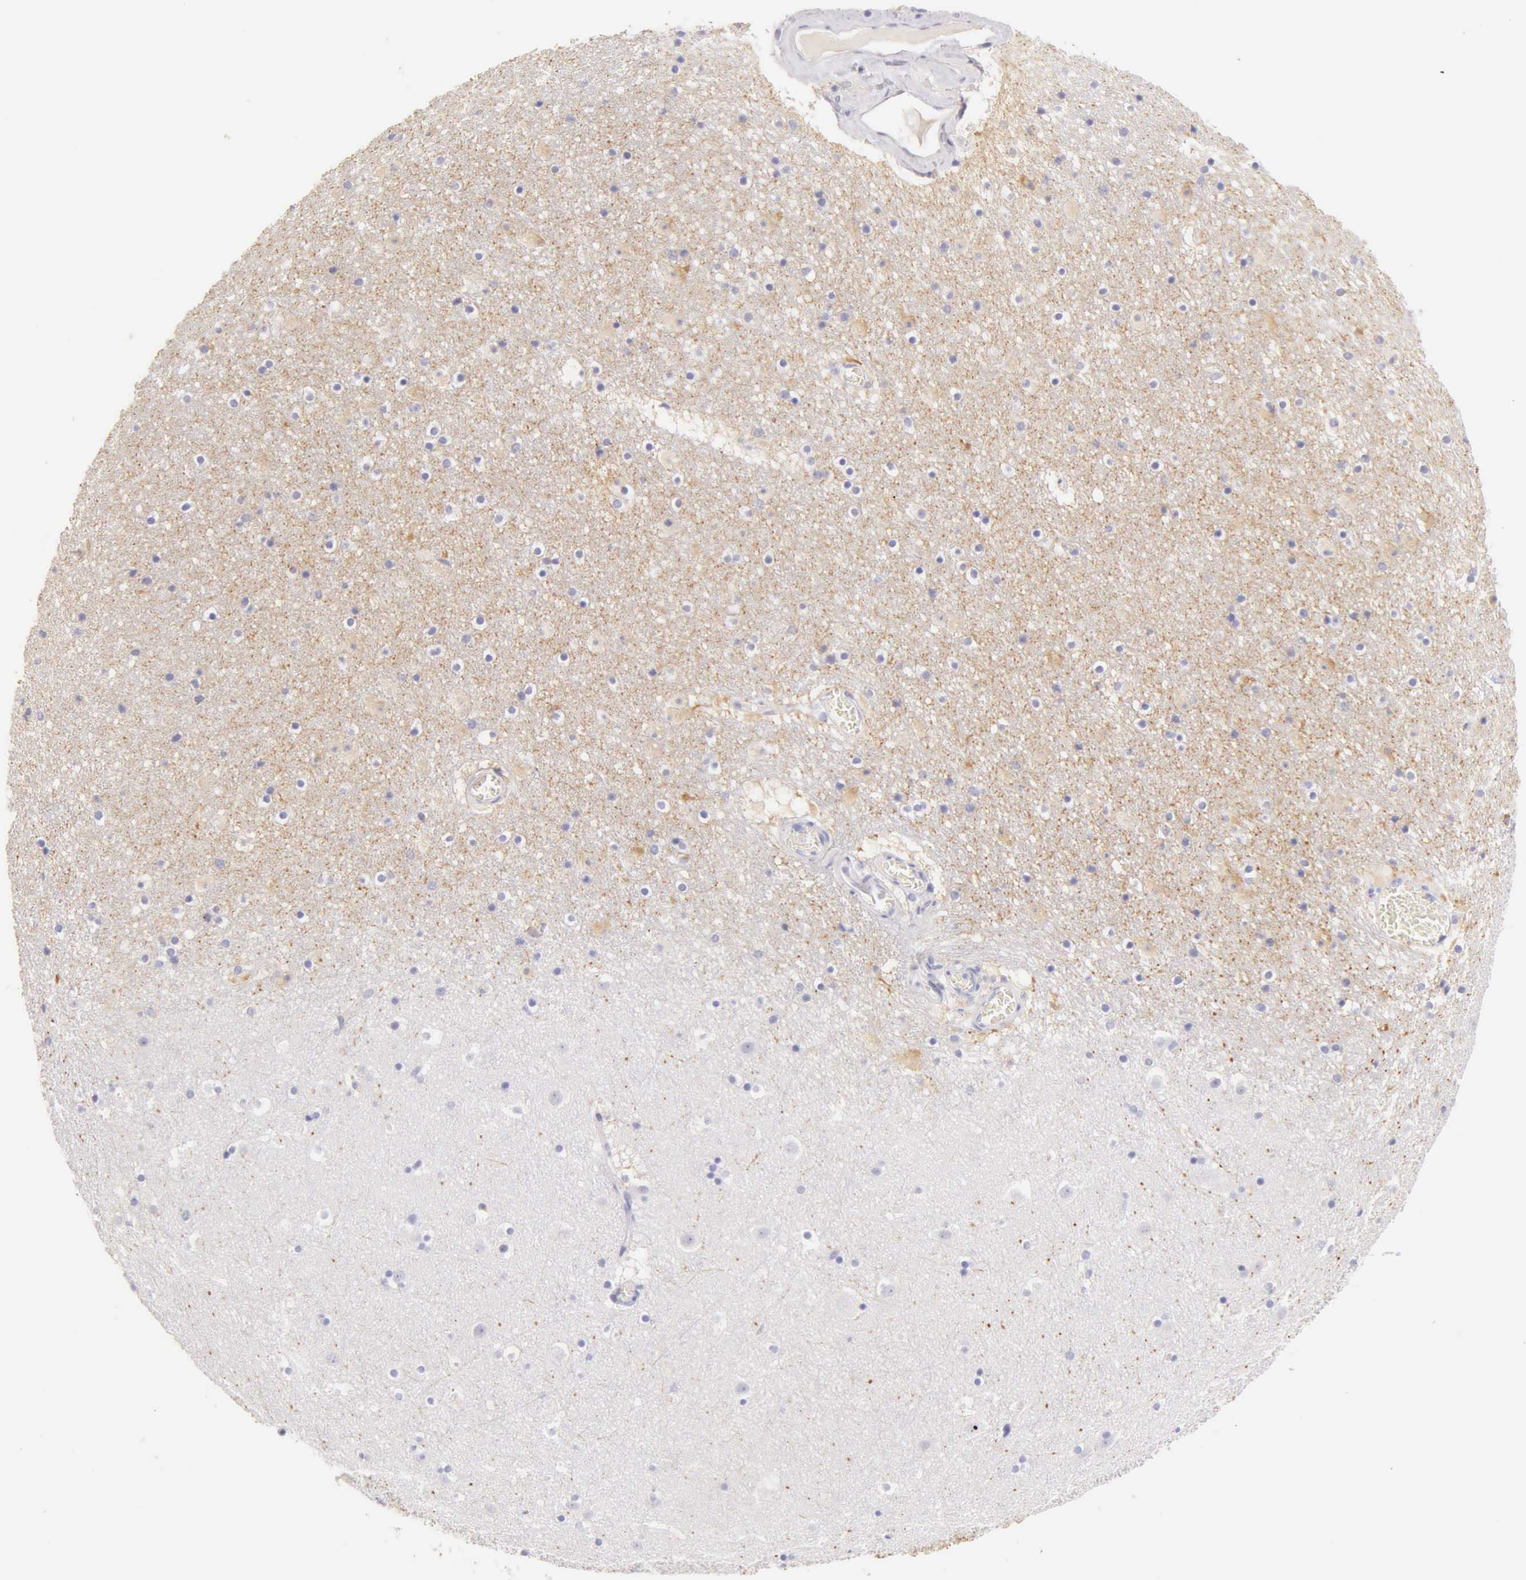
{"staining": {"intensity": "negative", "quantity": "none", "location": "none"}, "tissue": "caudate", "cell_type": "Glial cells", "image_type": "normal", "snomed": [{"axis": "morphology", "description": "Normal tissue, NOS"}, {"axis": "topography", "description": "Lateral ventricle wall"}], "caption": "A histopathology image of caudate stained for a protein reveals no brown staining in glial cells. (DAB (3,3'-diaminobenzidine) immunohistochemistry (IHC) with hematoxylin counter stain).", "gene": "KRT14", "patient": {"sex": "male", "age": 45}}